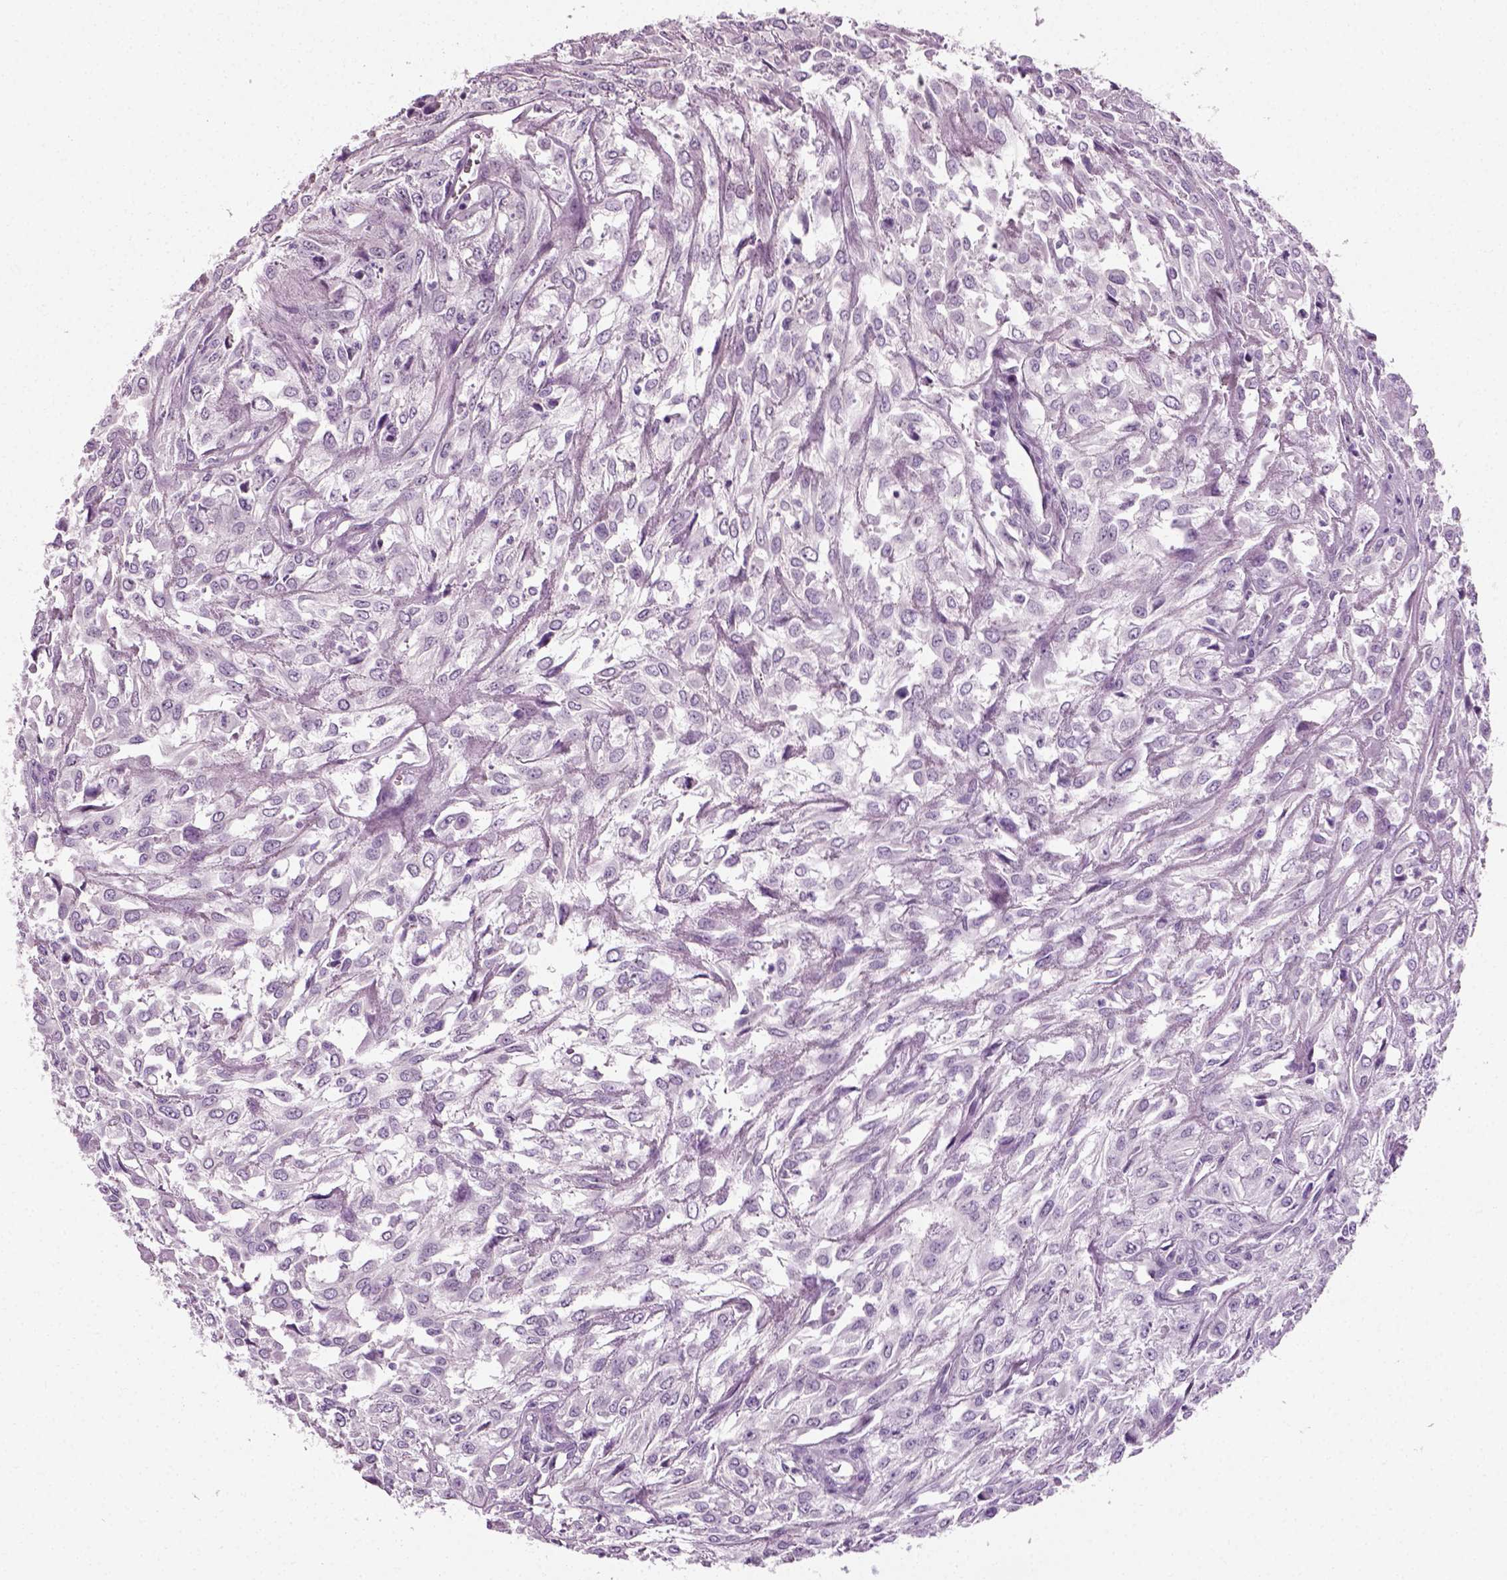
{"staining": {"intensity": "negative", "quantity": "none", "location": "none"}, "tissue": "urothelial cancer", "cell_type": "Tumor cells", "image_type": "cancer", "snomed": [{"axis": "morphology", "description": "Urothelial carcinoma, High grade"}, {"axis": "topography", "description": "Urinary bladder"}], "caption": "Photomicrograph shows no protein expression in tumor cells of urothelial cancer tissue.", "gene": "SPATA31E1", "patient": {"sex": "male", "age": 67}}